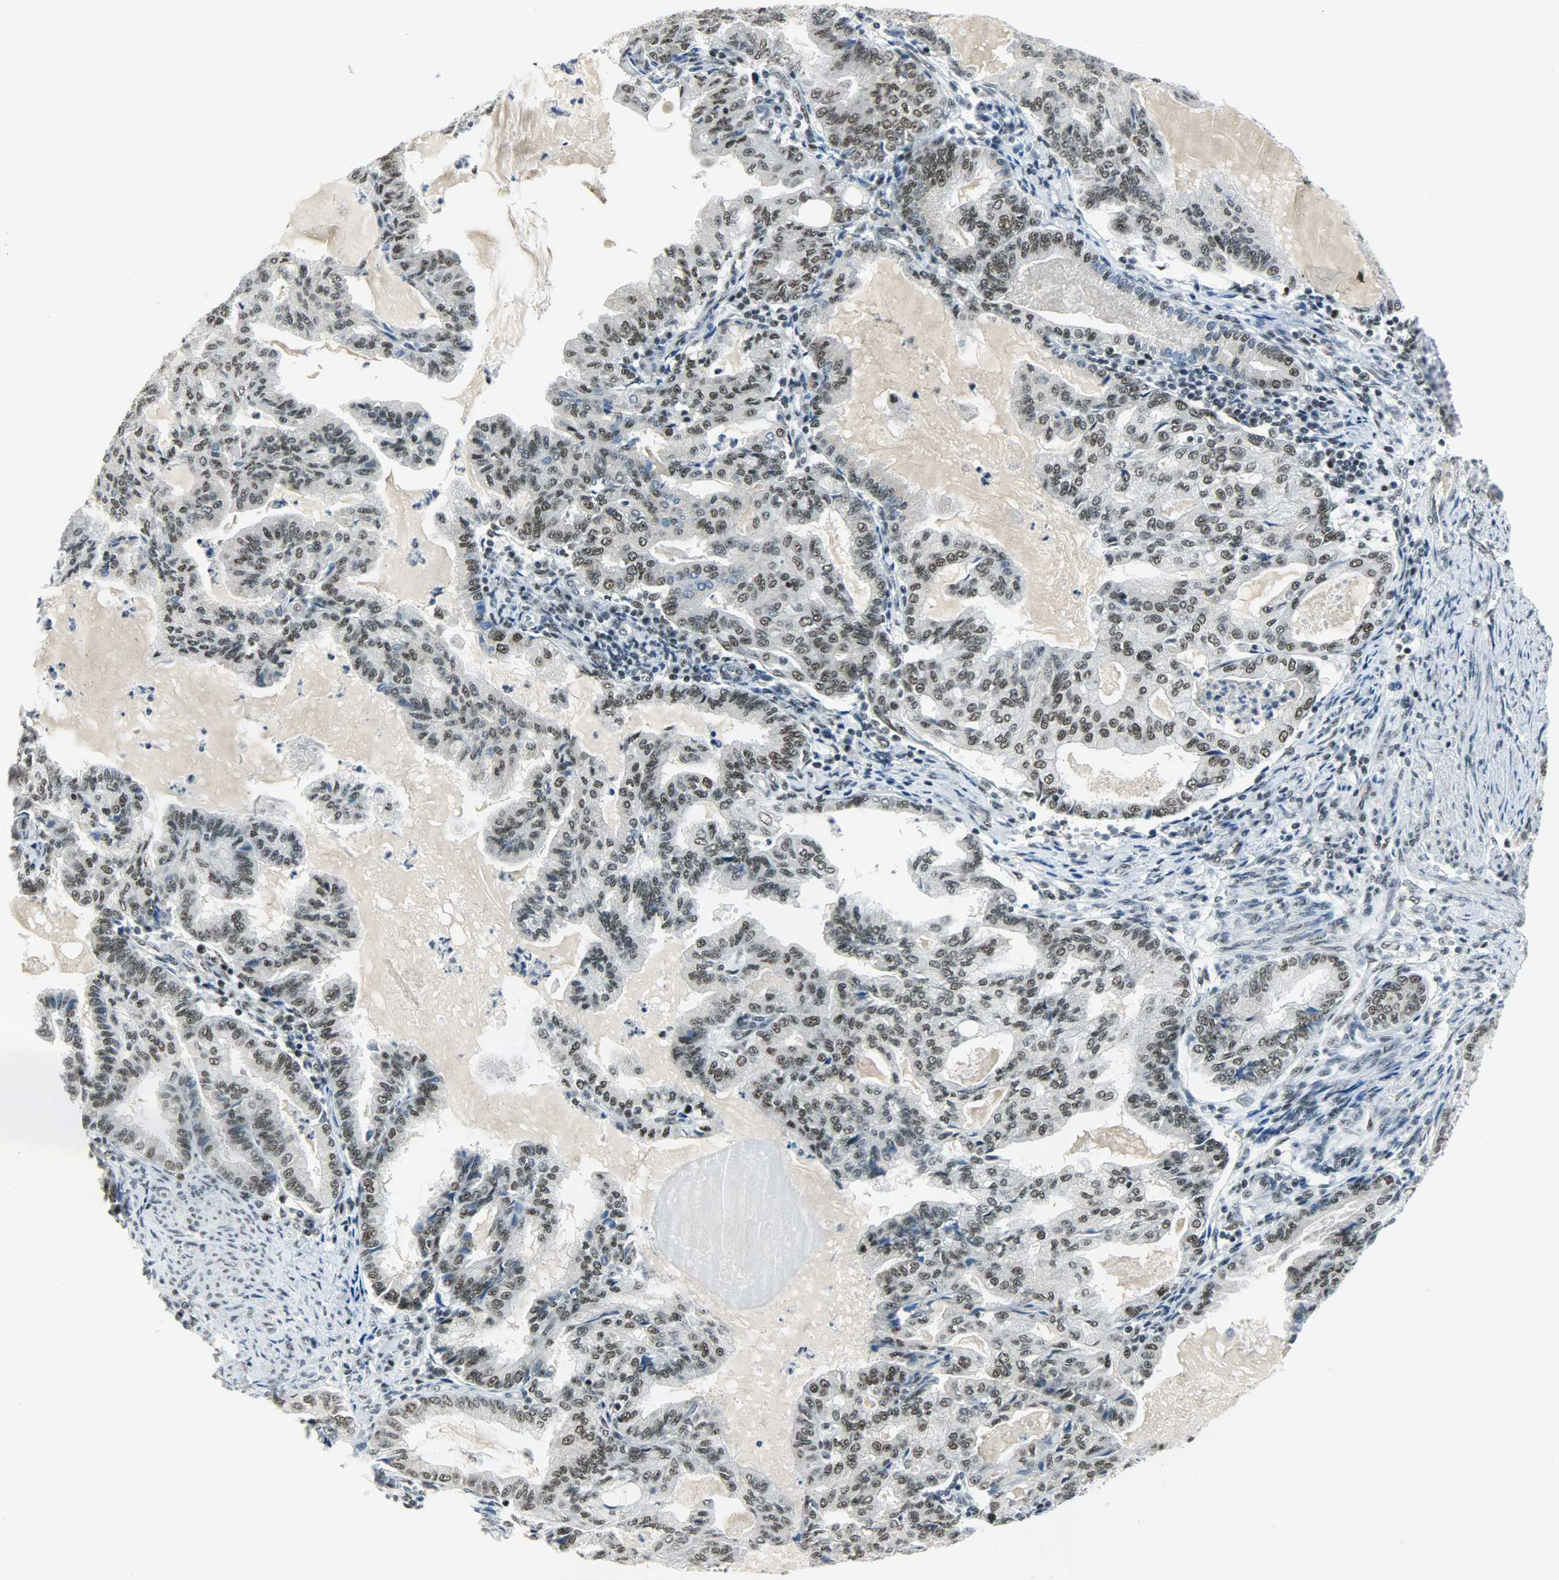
{"staining": {"intensity": "moderate", "quantity": ">75%", "location": "nuclear"}, "tissue": "endometrial cancer", "cell_type": "Tumor cells", "image_type": "cancer", "snomed": [{"axis": "morphology", "description": "Adenocarcinoma, NOS"}, {"axis": "topography", "description": "Endometrium"}], "caption": "Protein staining of endometrial cancer tissue shows moderate nuclear expression in about >75% of tumor cells. (DAB IHC with brightfield microscopy, high magnification).", "gene": "SUGP1", "patient": {"sex": "female", "age": 86}}